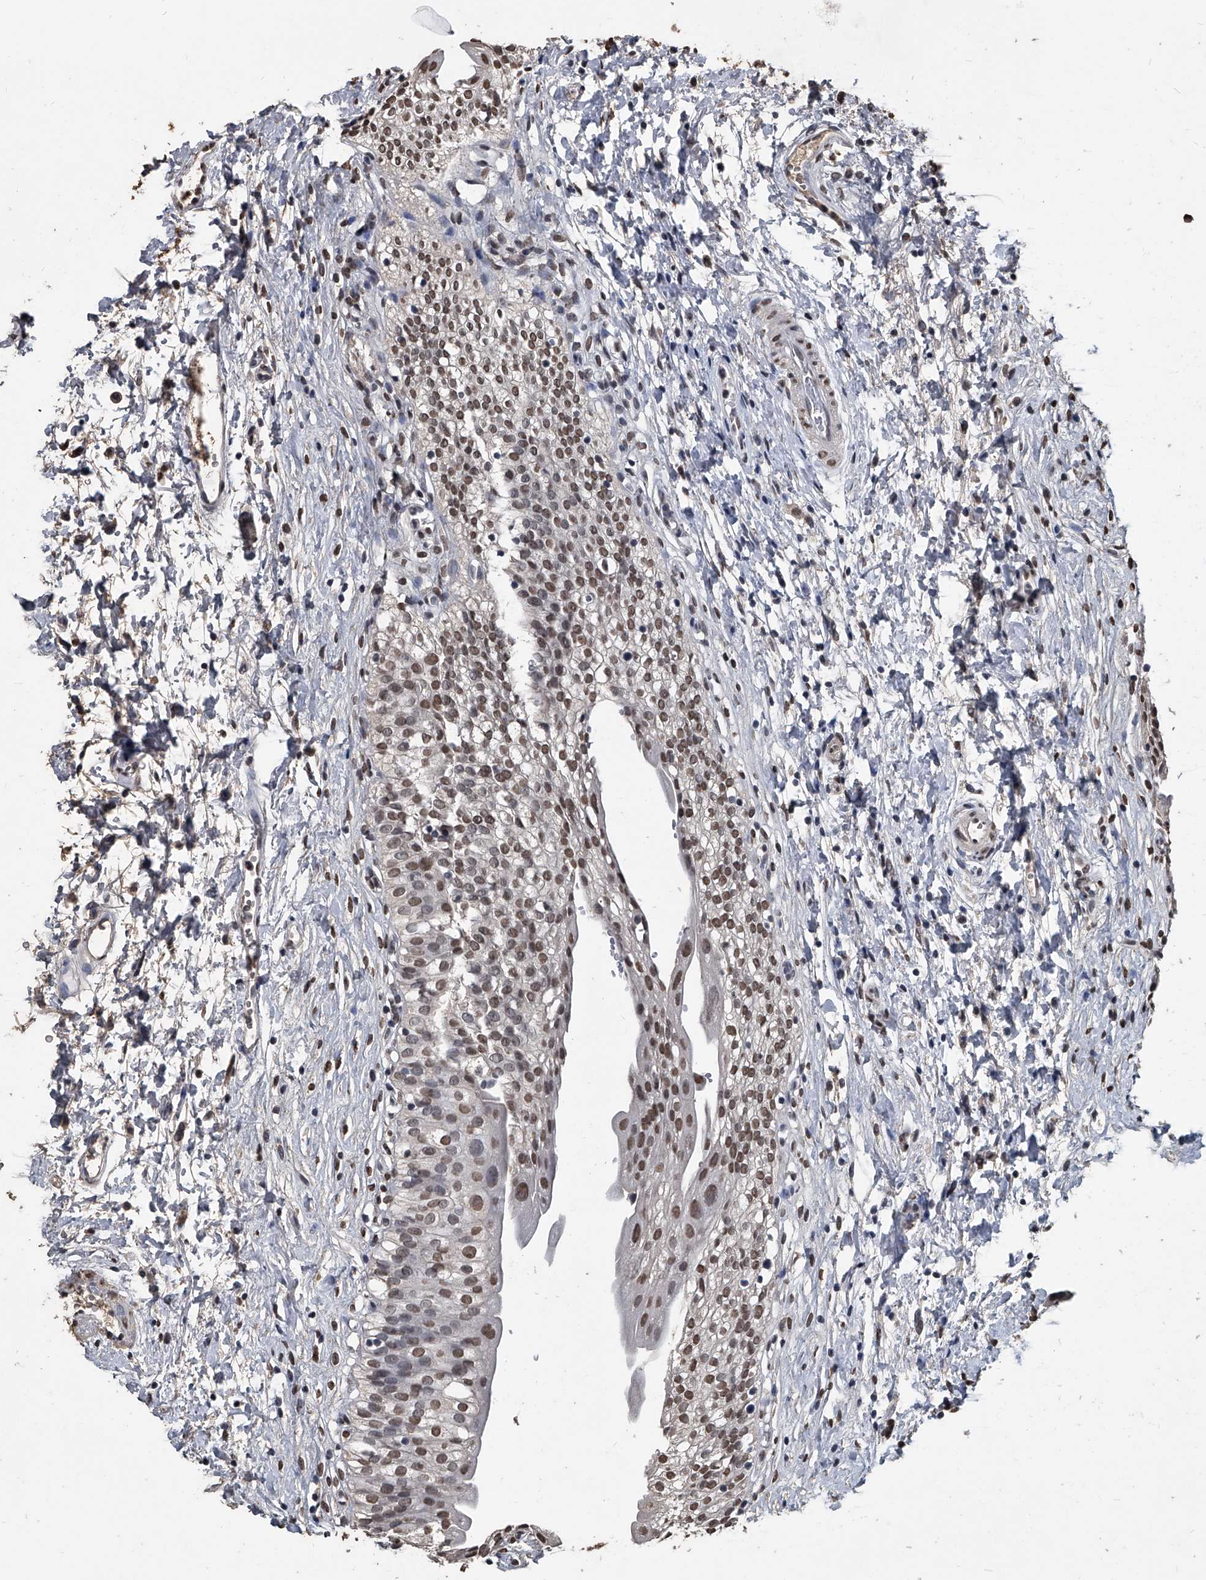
{"staining": {"intensity": "moderate", "quantity": ">75%", "location": "nuclear"}, "tissue": "urinary bladder", "cell_type": "Urothelial cells", "image_type": "normal", "snomed": [{"axis": "morphology", "description": "Normal tissue, NOS"}, {"axis": "topography", "description": "Urinary bladder"}], "caption": "Protein analysis of benign urinary bladder exhibits moderate nuclear positivity in about >75% of urothelial cells.", "gene": "MATR3", "patient": {"sex": "male", "age": 51}}